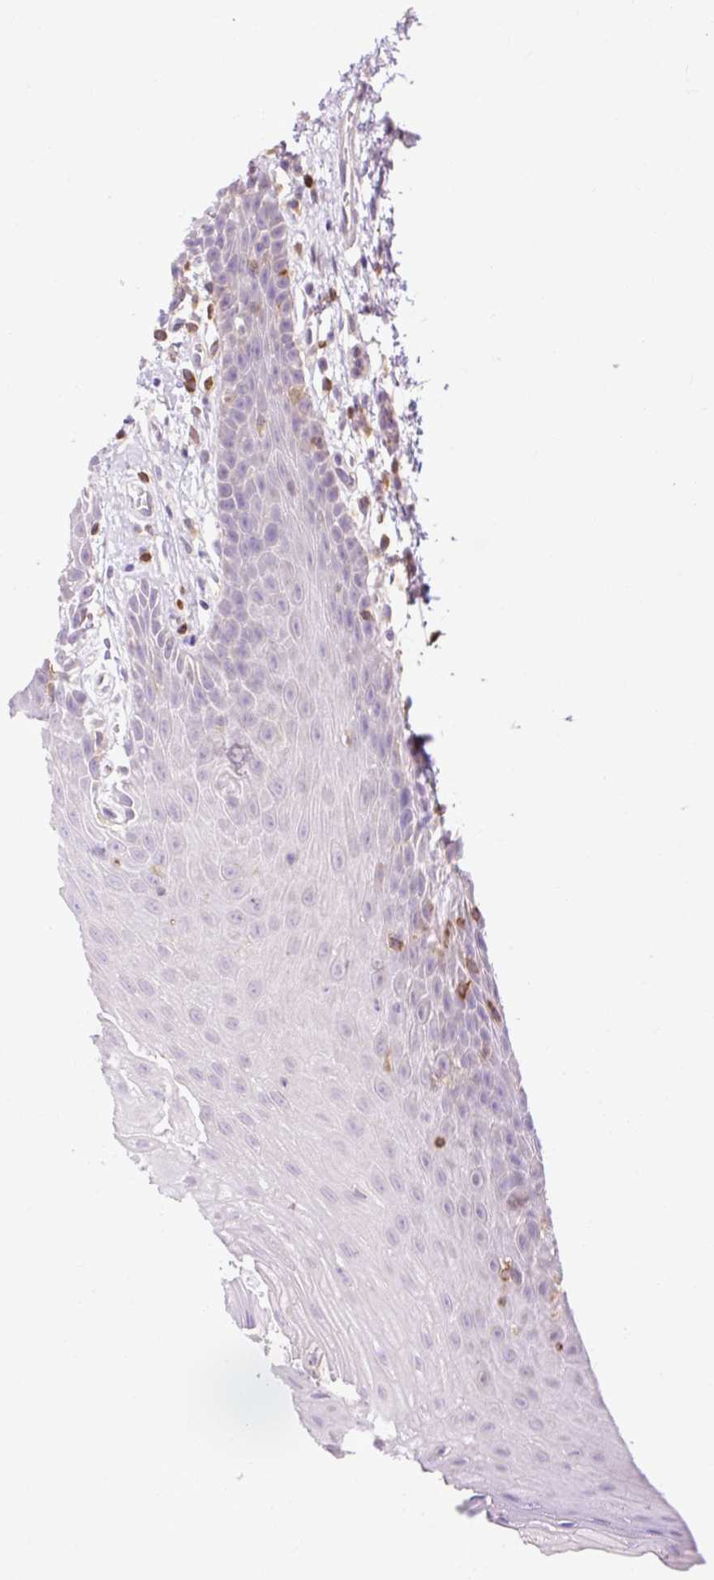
{"staining": {"intensity": "negative", "quantity": "none", "location": "none"}, "tissue": "oral mucosa", "cell_type": "Squamous epithelial cells", "image_type": "normal", "snomed": [{"axis": "morphology", "description": "Normal tissue, NOS"}, {"axis": "topography", "description": "Oral tissue"}, {"axis": "topography", "description": "Tounge, NOS"}], "caption": "Oral mucosa stained for a protein using immunohistochemistry exhibits no positivity squamous epithelial cells.", "gene": "CD83", "patient": {"sex": "female", "age": 59}}